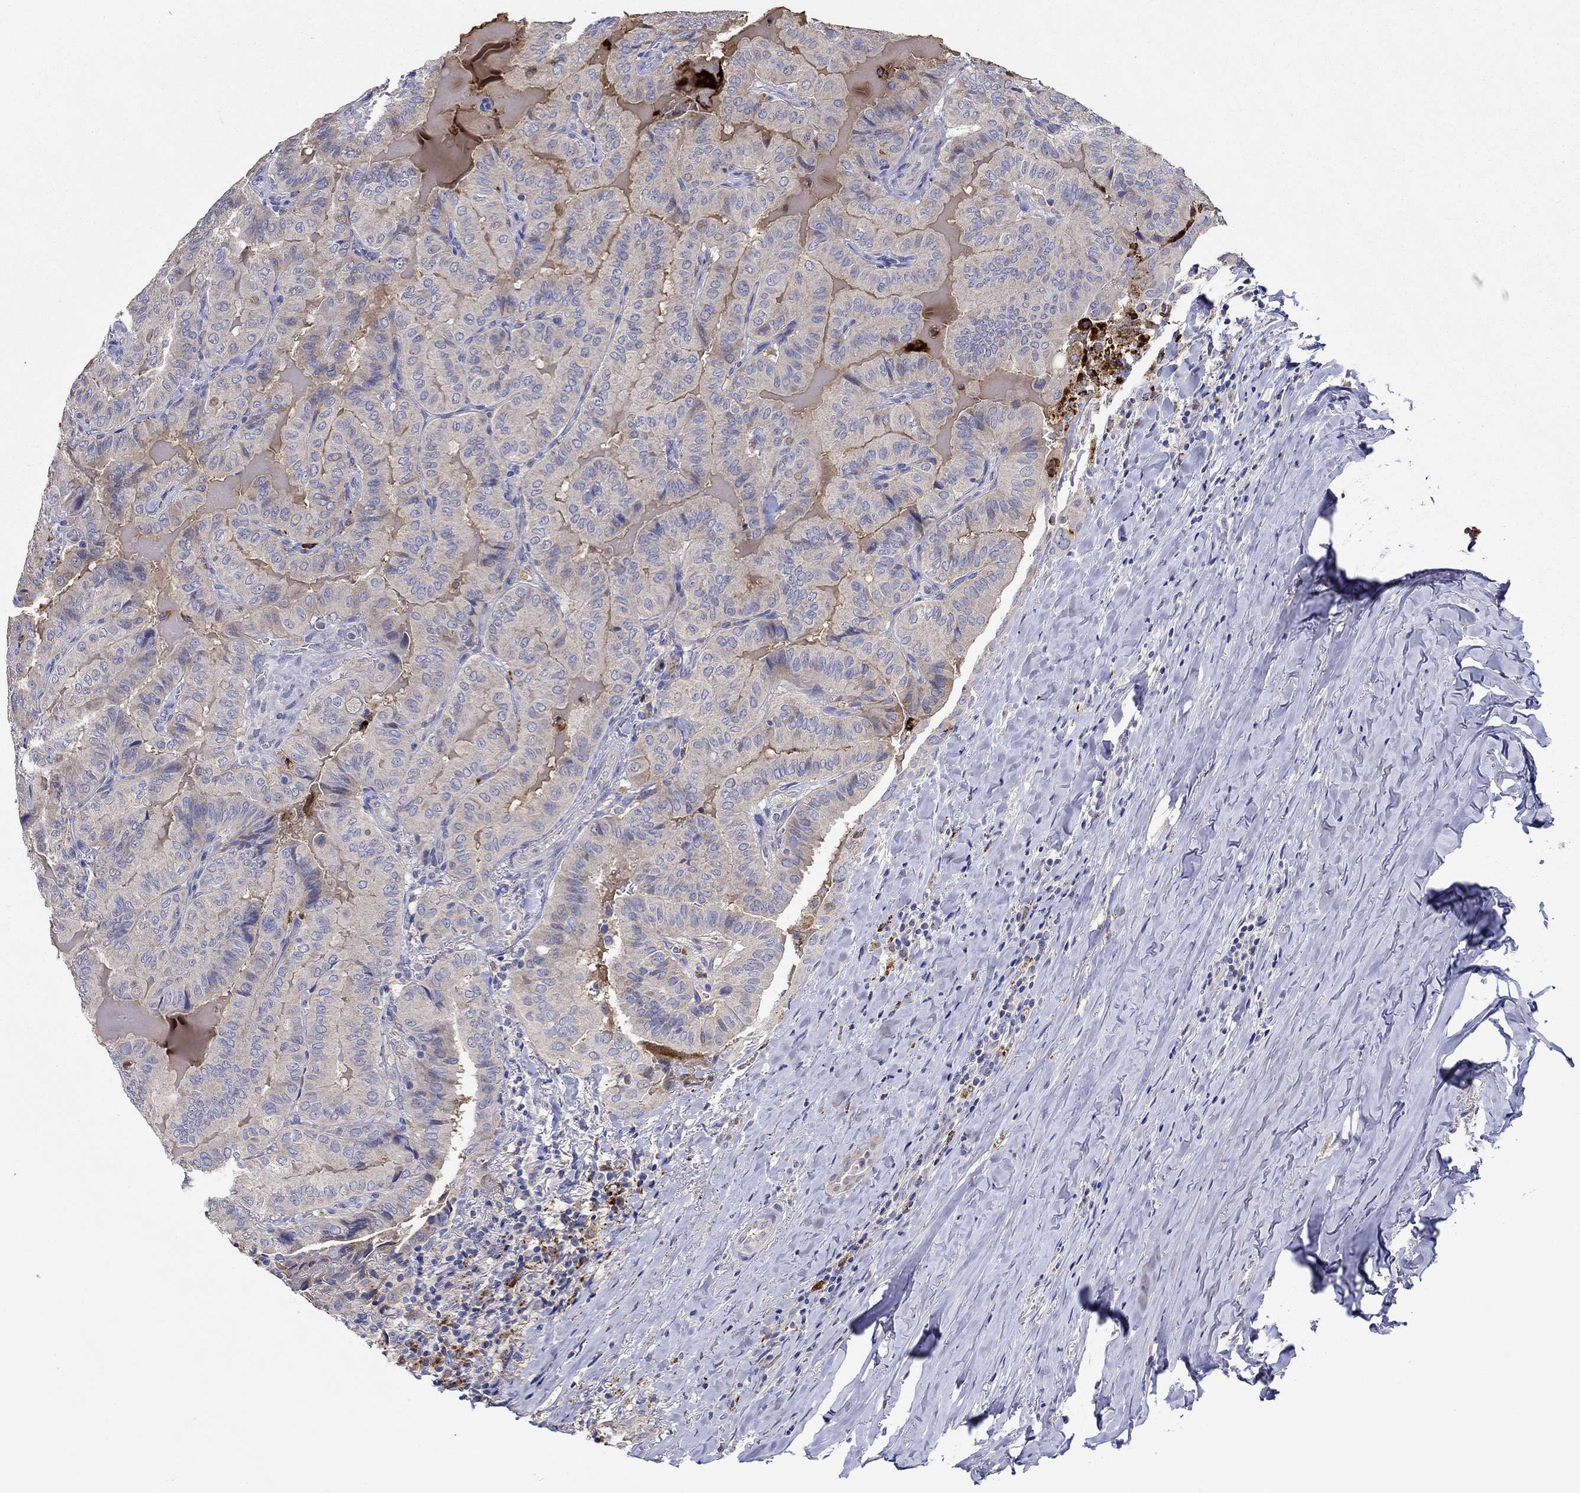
{"staining": {"intensity": "moderate", "quantity": "<25%", "location": "cytoplasmic/membranous"}, "tissue": "thyroid cancer", "cell_type": "Tumor cells", "image_type": "cancer", "snomed": [{"axis": "morphology", "description": "Papillary adenocarcinoma, NOS"}, {"axis": "topography", "description": "Thyroid gland"}], "caption": "High-power microscopy captured an immunohistochemistry (IHC) photomicrograph of papillary adenocarcinoma (thyroid), revealing moderate cytoplasmic/membranous positivity in about <25% of tumor cells.", "gene": "CHIT1", "patient": {"sex": "female", "age": 68}}